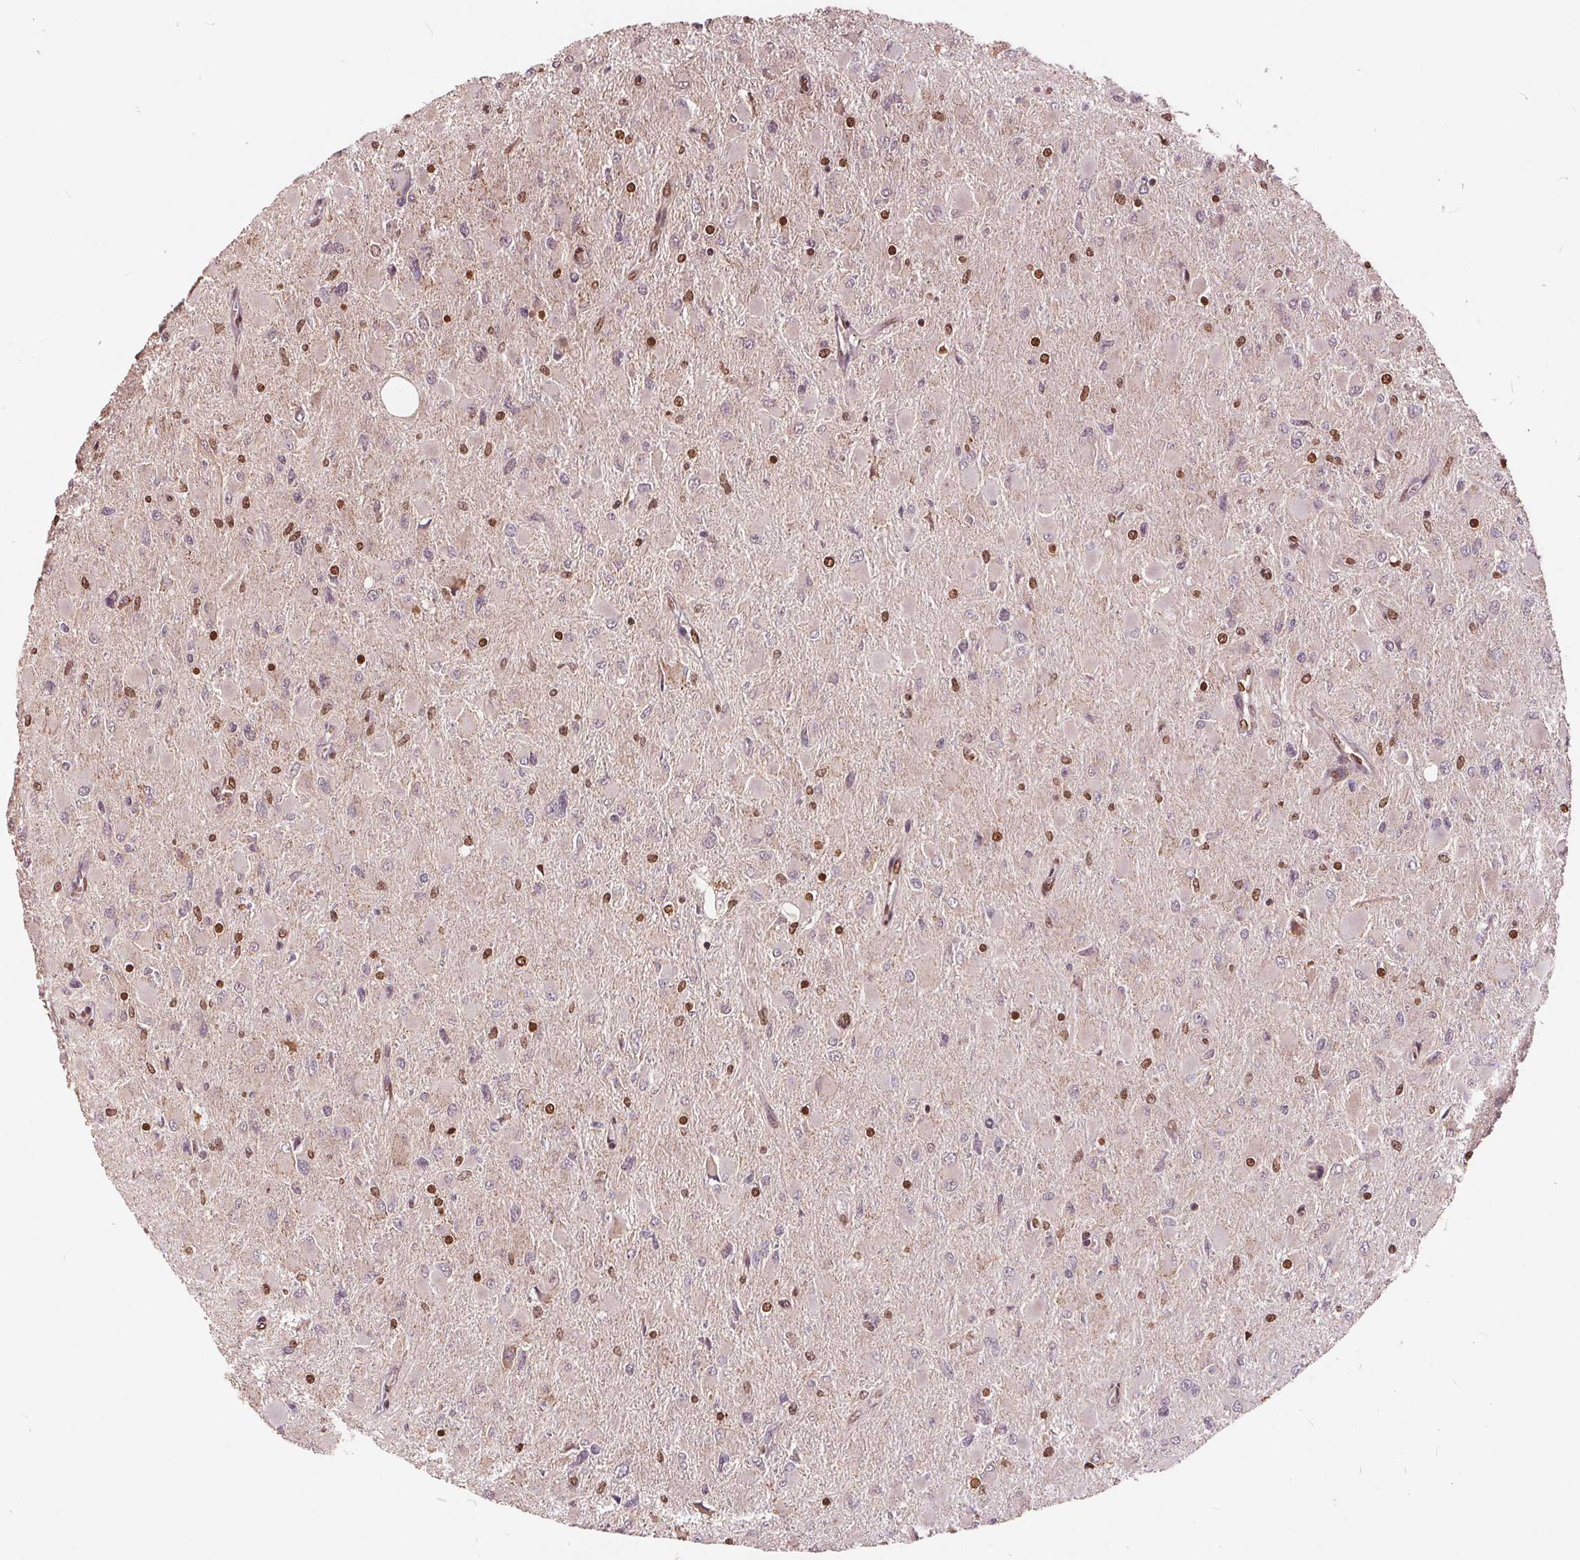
{"staining": {"intensity": "moderate", "quantity": "<25%", "location": "nuclear"}, "tissue": "glioma", "cell_type": "Tumor cells", "image_type": "cancer", "snomed": [{"axis": "morphology", "description": "Glioma, malignant, High grade"}, {"axis": "topography", "description": "Cerebral cortex"}], "caption": "Protein expression analysis of human malignant glioma (high-grade) reveals moderate nuclear expression in about <25% of tumor cells. (Brightfield microscopy of DAB IHC at high magnification).", "gene": "HIF1AN", "patient": {"sex": "female", "age": 36}}